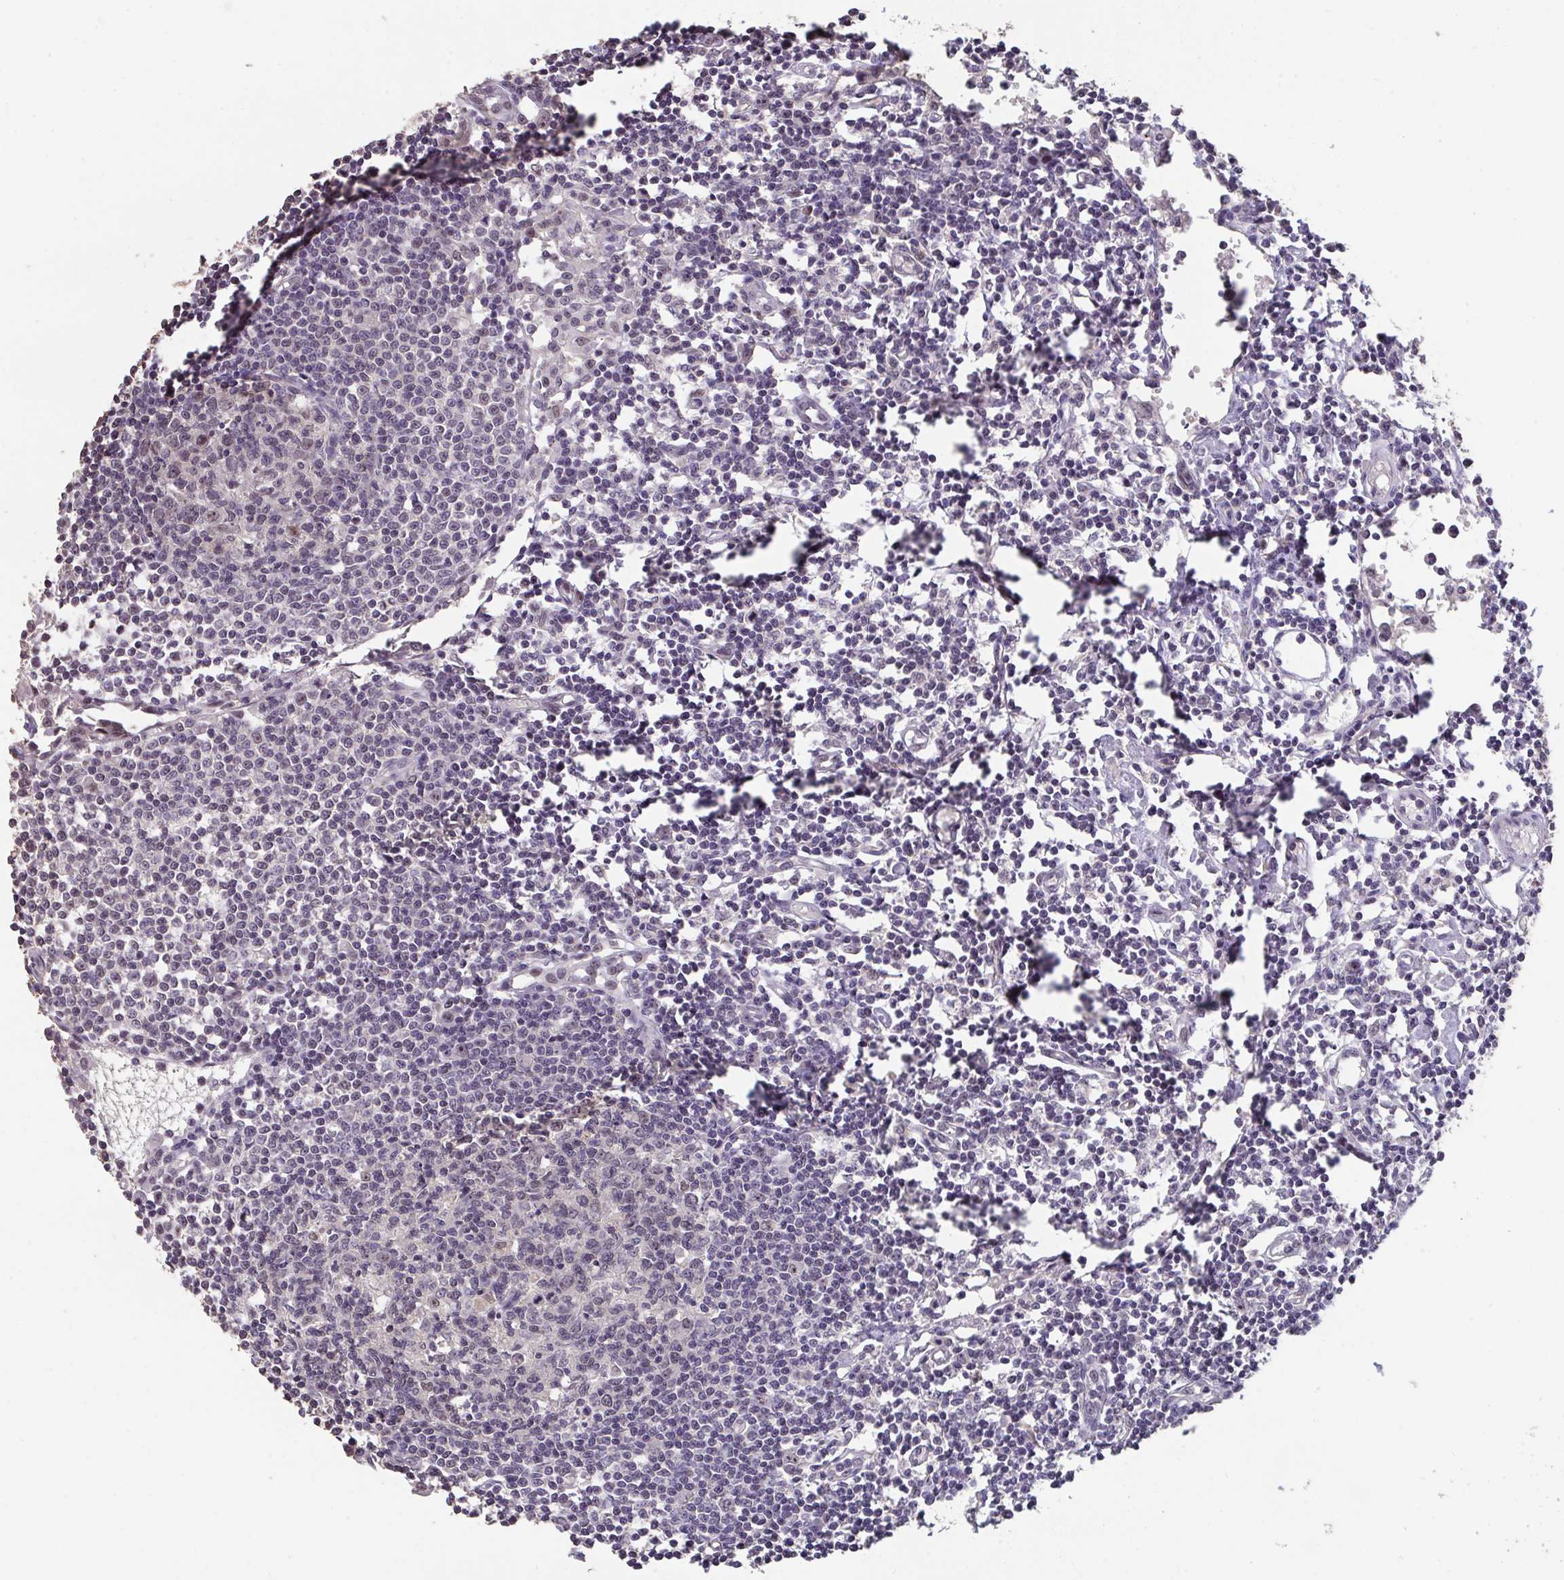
{"staining": {"intensity": "weak", "quantity": "<25%", "location": "nuclear"}, "tissue": "lymph node", "cell_type": "Germinal center cells", "image_type": "normal", "snomed": [{"axis": "morphology", "description": "Normal tissue, NOS"}, {"axis": "topography", "description": "Lymph node"}], "caption": "Immunohistochemical staining of unremarkable human lymph node exhibits no significant staining in germinal center cells. (Immunohistochemistry, brightfield microscopy, high magnification).", "gene": "SENP3", "patient": {"sex": "female", "age": 78}}